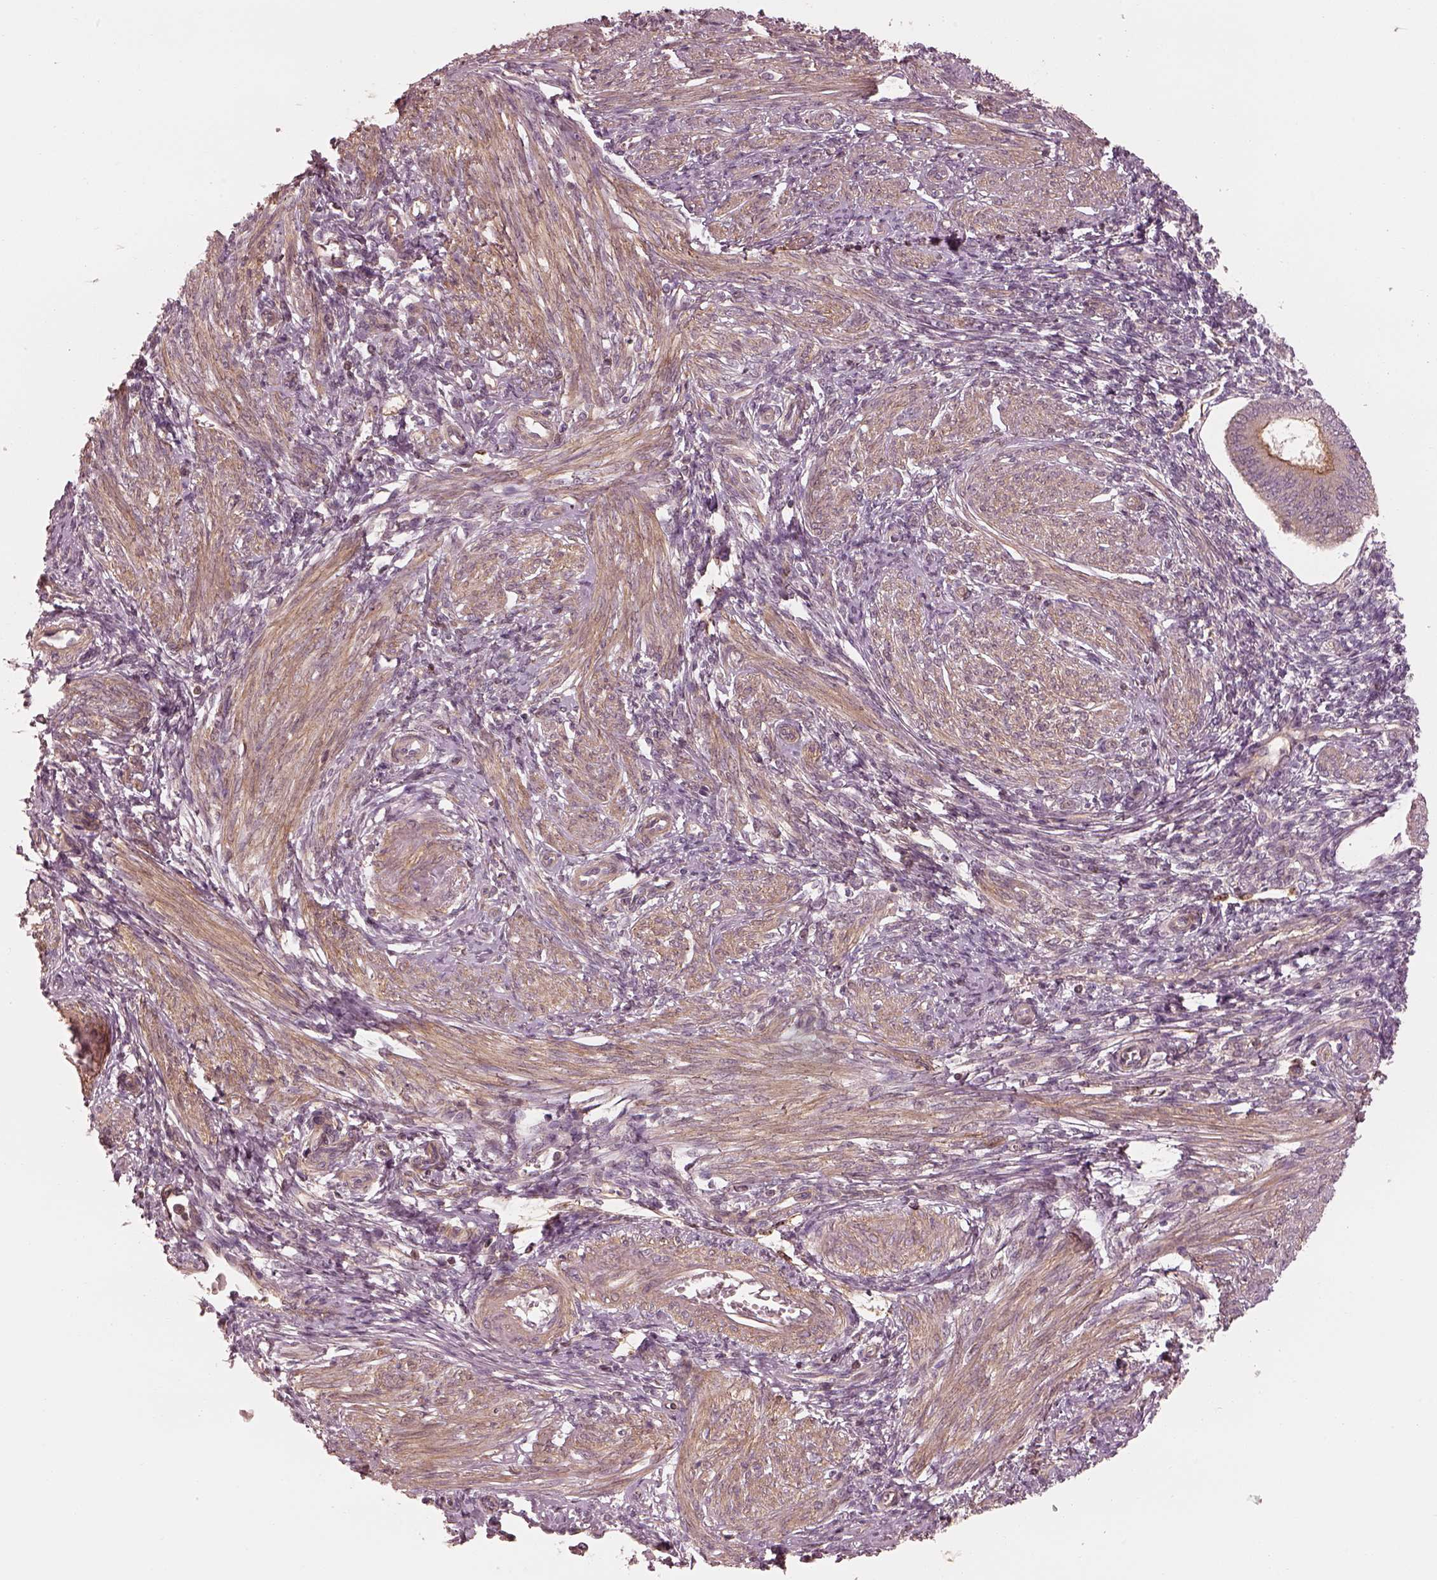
{"staining": {"intensity": "negative", "quantity": "none", "location": "none"}, "tissue": "endometrium", "cell_type": "Cells in endometrial stroma", "image_type": "normal", "snomed": [{"axis": "morphology", "description": "Normal tissue, NOS"}, {"axis": "topography", "description": "Endometrium"}], "caption": "Cells in endometrial stroma show no significant protein positivity in unremarkable endometrium. The staining was performed using DAB to visualize the protein expression in brown, while the nuclei were stained in blue with hematoxylin (Magnification: 20x).", "gene": "FAM107B", "patient": {"sex": "female", "age": 42}}